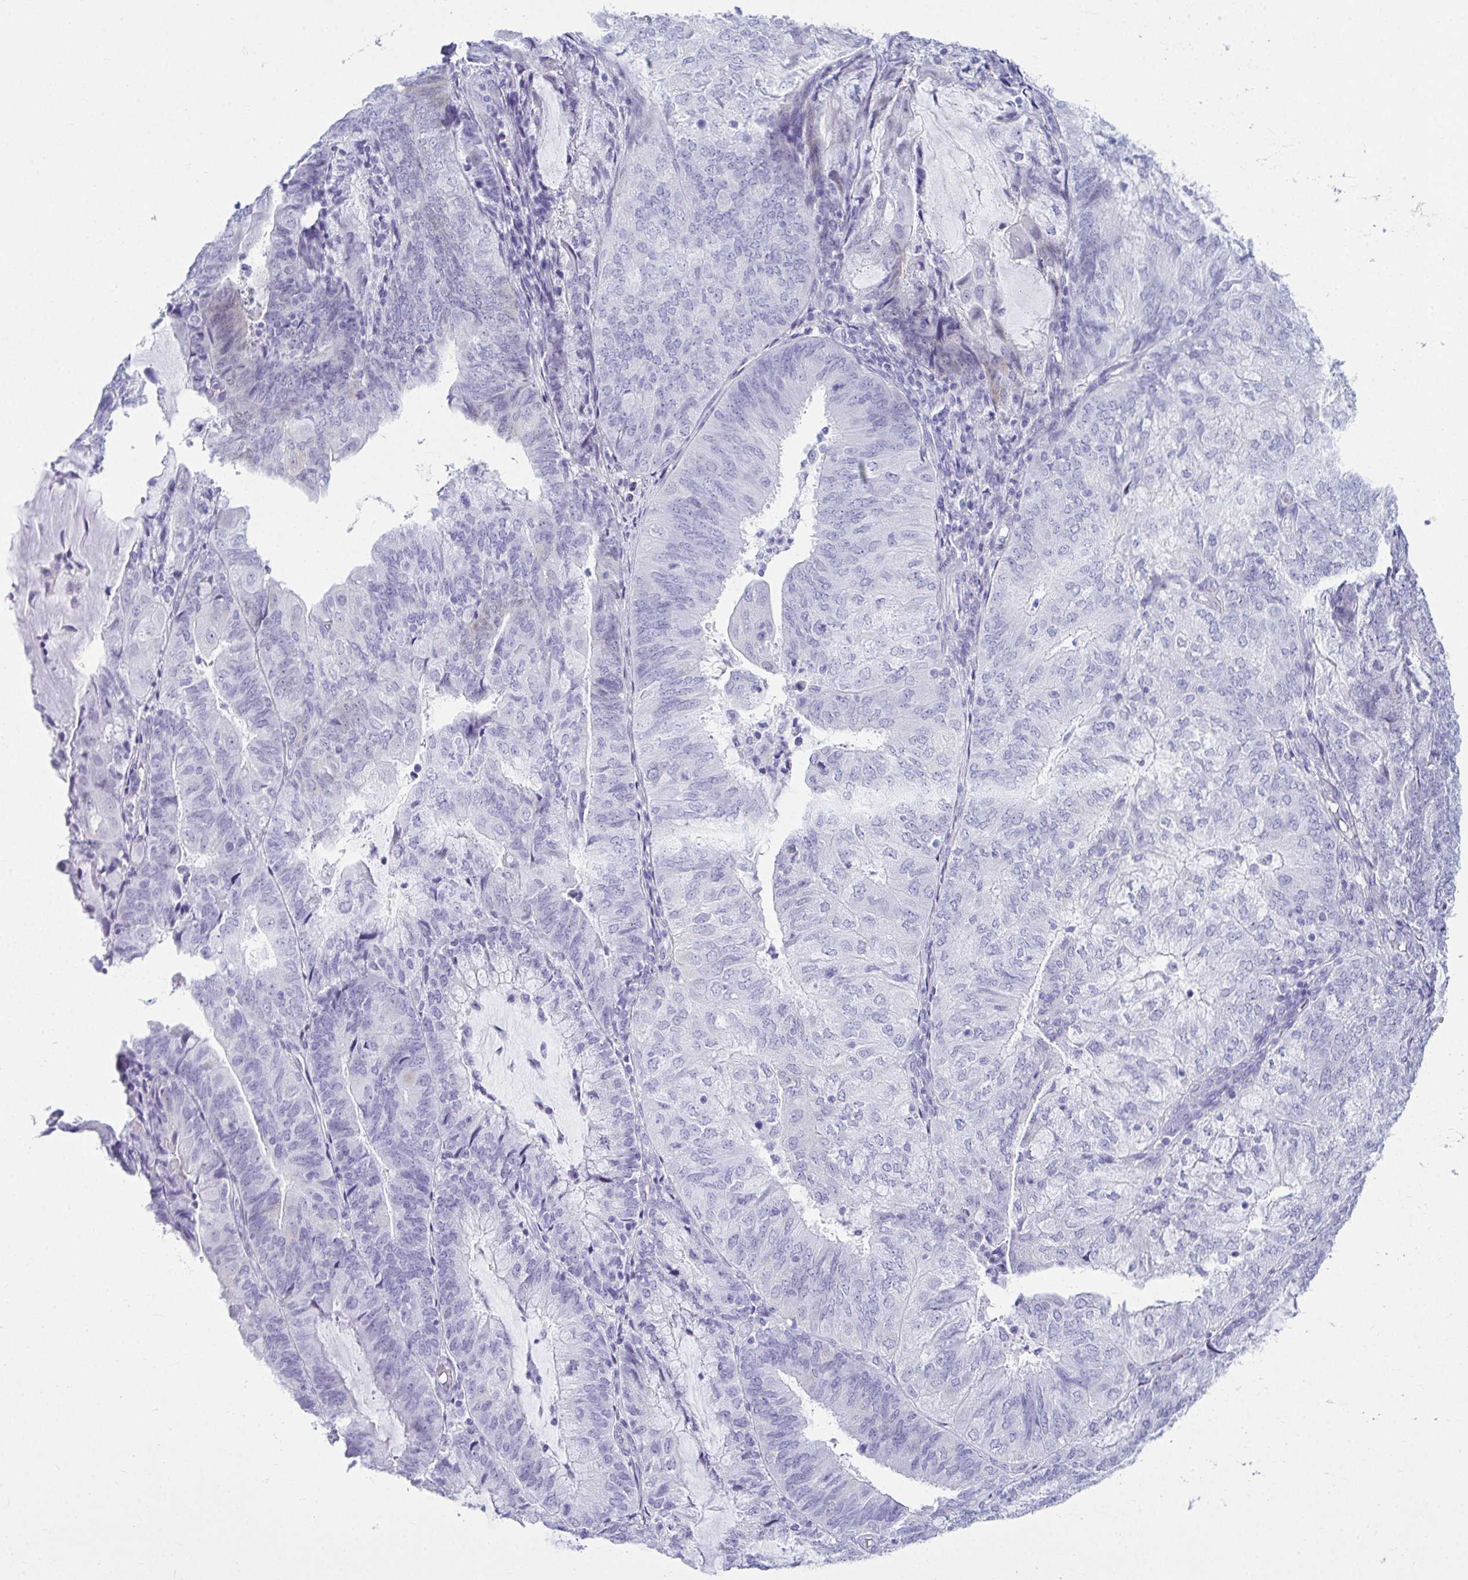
{"staining": {"intensity": "negative", "quantity": "none", "location": "none"}, "tissue": "endometrial cancer", "cell_type": "Tumor cells", "image_type": "cancer", "snomed": [{"axis": "morphology", "description": "Adenocarcinoma, NOS"}, {"axis": "topography", "description": "Endometrium"}], "caption": "A photomicrograph of human endometrial cancer (adenocarcinoma) is negative for staining in tumor cells. The staining was performed using DAB to visualize the protein expression in brown, while the nuclei were stained in blue with hematoxylin (Magnification: 20x).", "gene": "CLGN", "patient": {"sex": "female", "age": 81}}